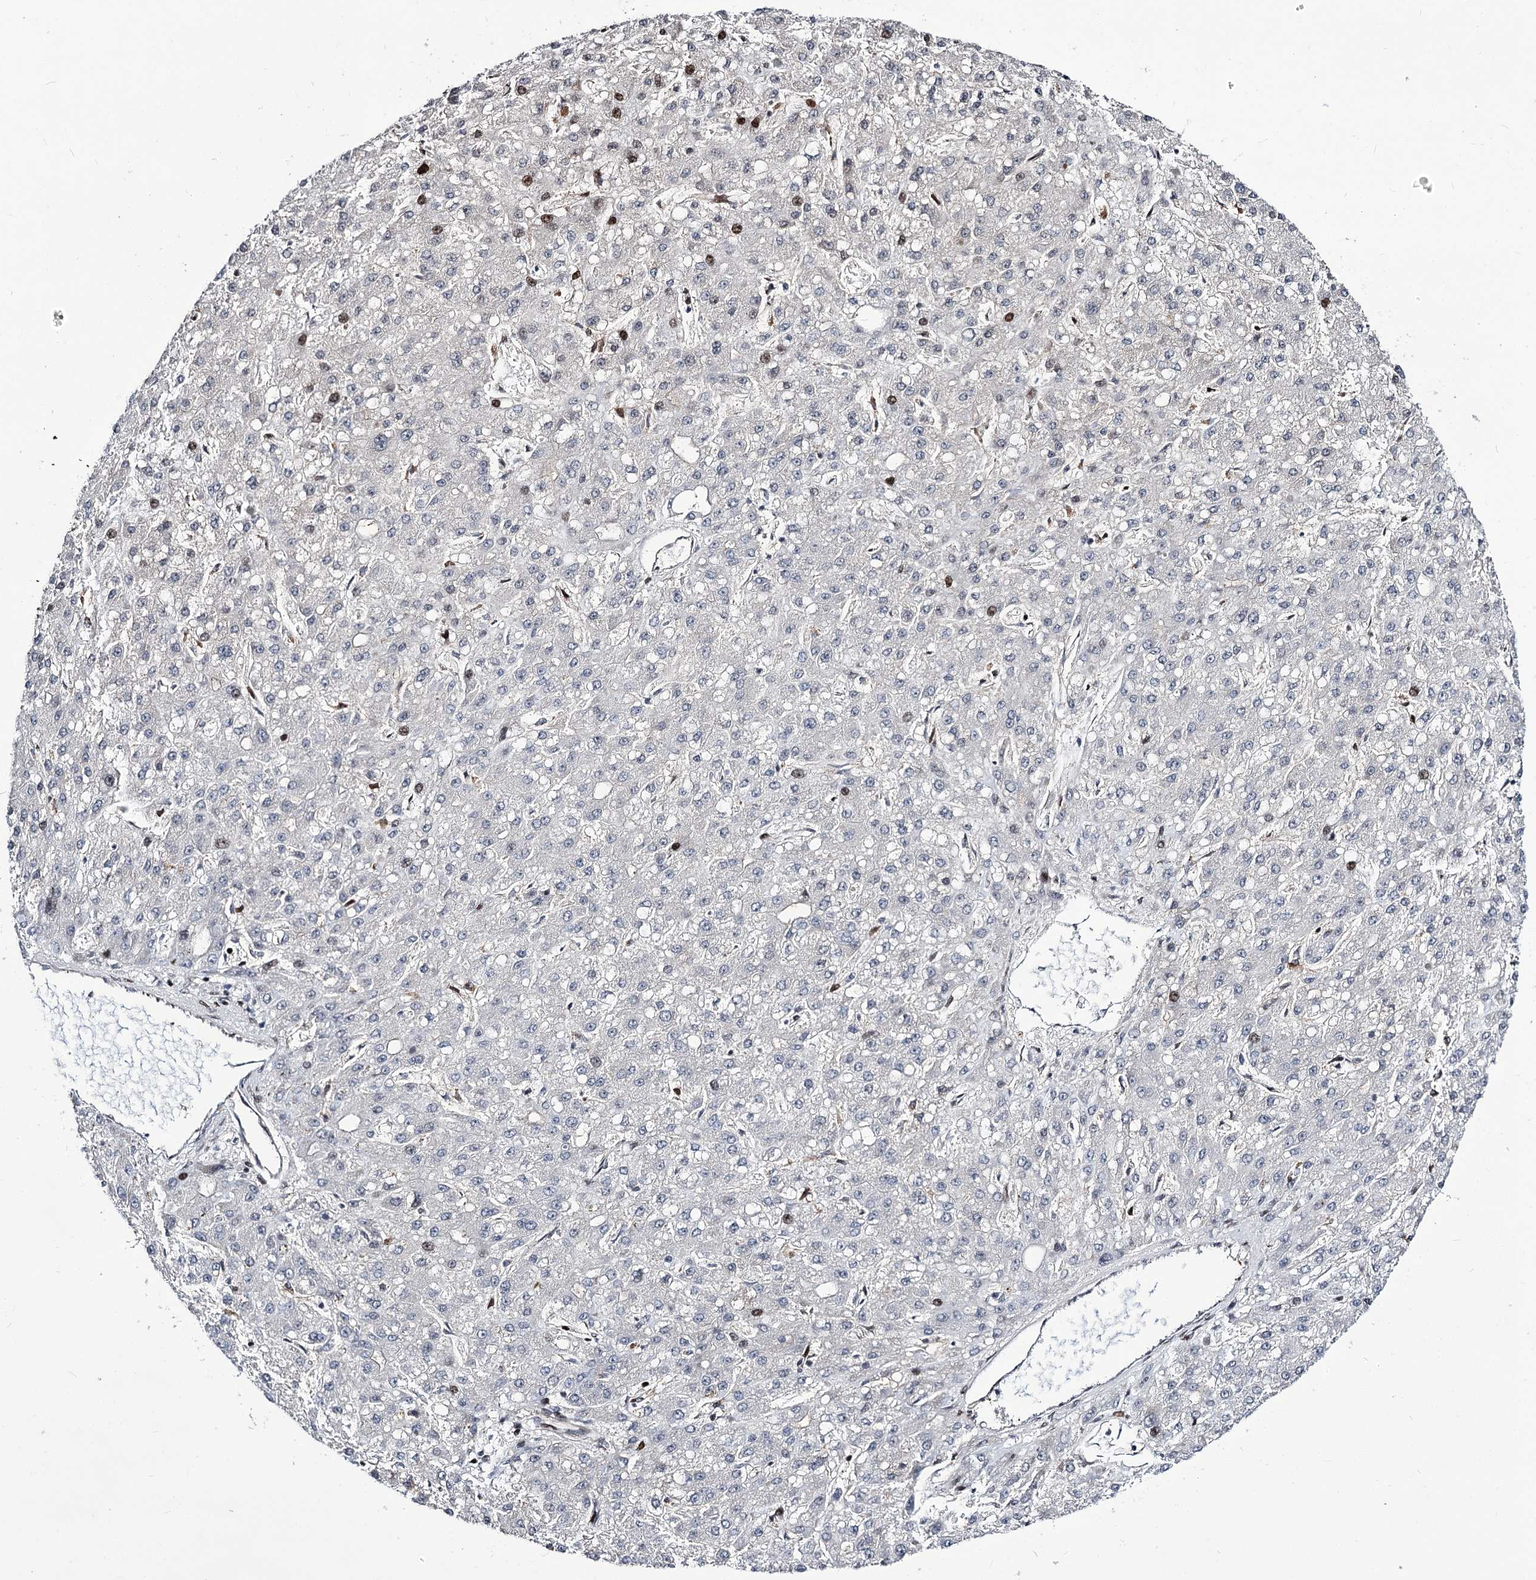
{"staining": {"intensity": "negative", "quantity": "none", "location": "none"}, "tissue": "liver cancer", "cell_type": "Tumor cells", "image_type": "cancer", "snomed": [{"axis": "morphology", "description": "Carcinoma, Hepatocellular, NOS"}, {"axis": "topography", "description": "Liver"}], "caption": "High magnification brightfield microscopy of liver cancer (hepatocellular carcinoma) stained with DAB (brown) and counterstained with hematoxylin (blue): tumor cells show no significant expression.", "gene": "ITFG2", "patient": {"sex": "male", "age": 67}}